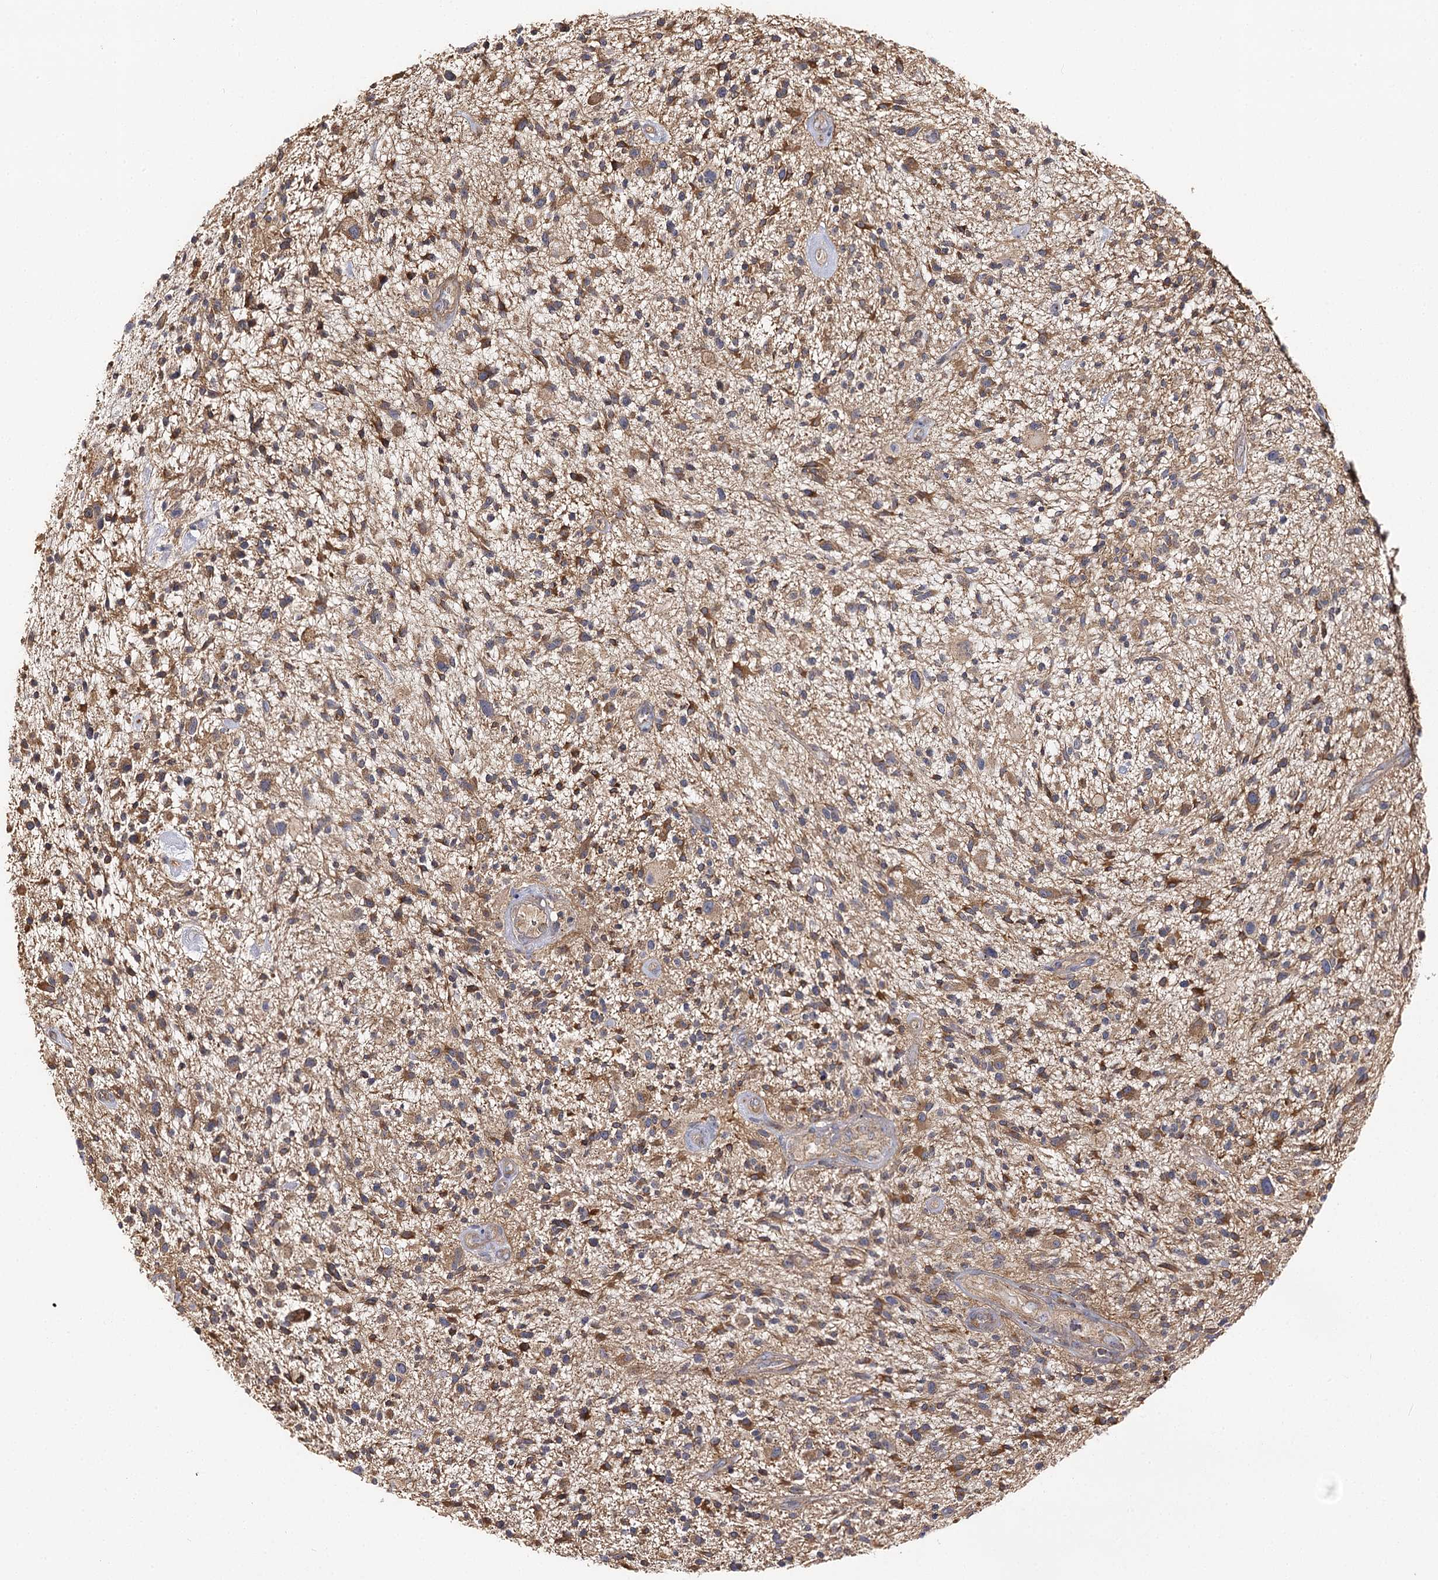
{"staining": {"intensity": "moderate", "quantity": ">75%", "location": "cytoplasmic/membranous"}, "tissue": "glioma", "cell_type": "Tumor cells", "image_type": "cancer", "snomed": [{"axis": "morphology", "description": "Glioma, malignant, High grade"}, {"axis": "topography", "description": "Brain"}], "caption": "Immunohistochemistry (IHC) (DAB) staining of malignant high-grade glioma shows moderate cytoplasmic/membranous protein staining in about >75% of tumor cells. (IHC, brightfield microscopy, high magnification).", "gene": "SEC24B", "patient": {"sex": "male", "age": 47}}